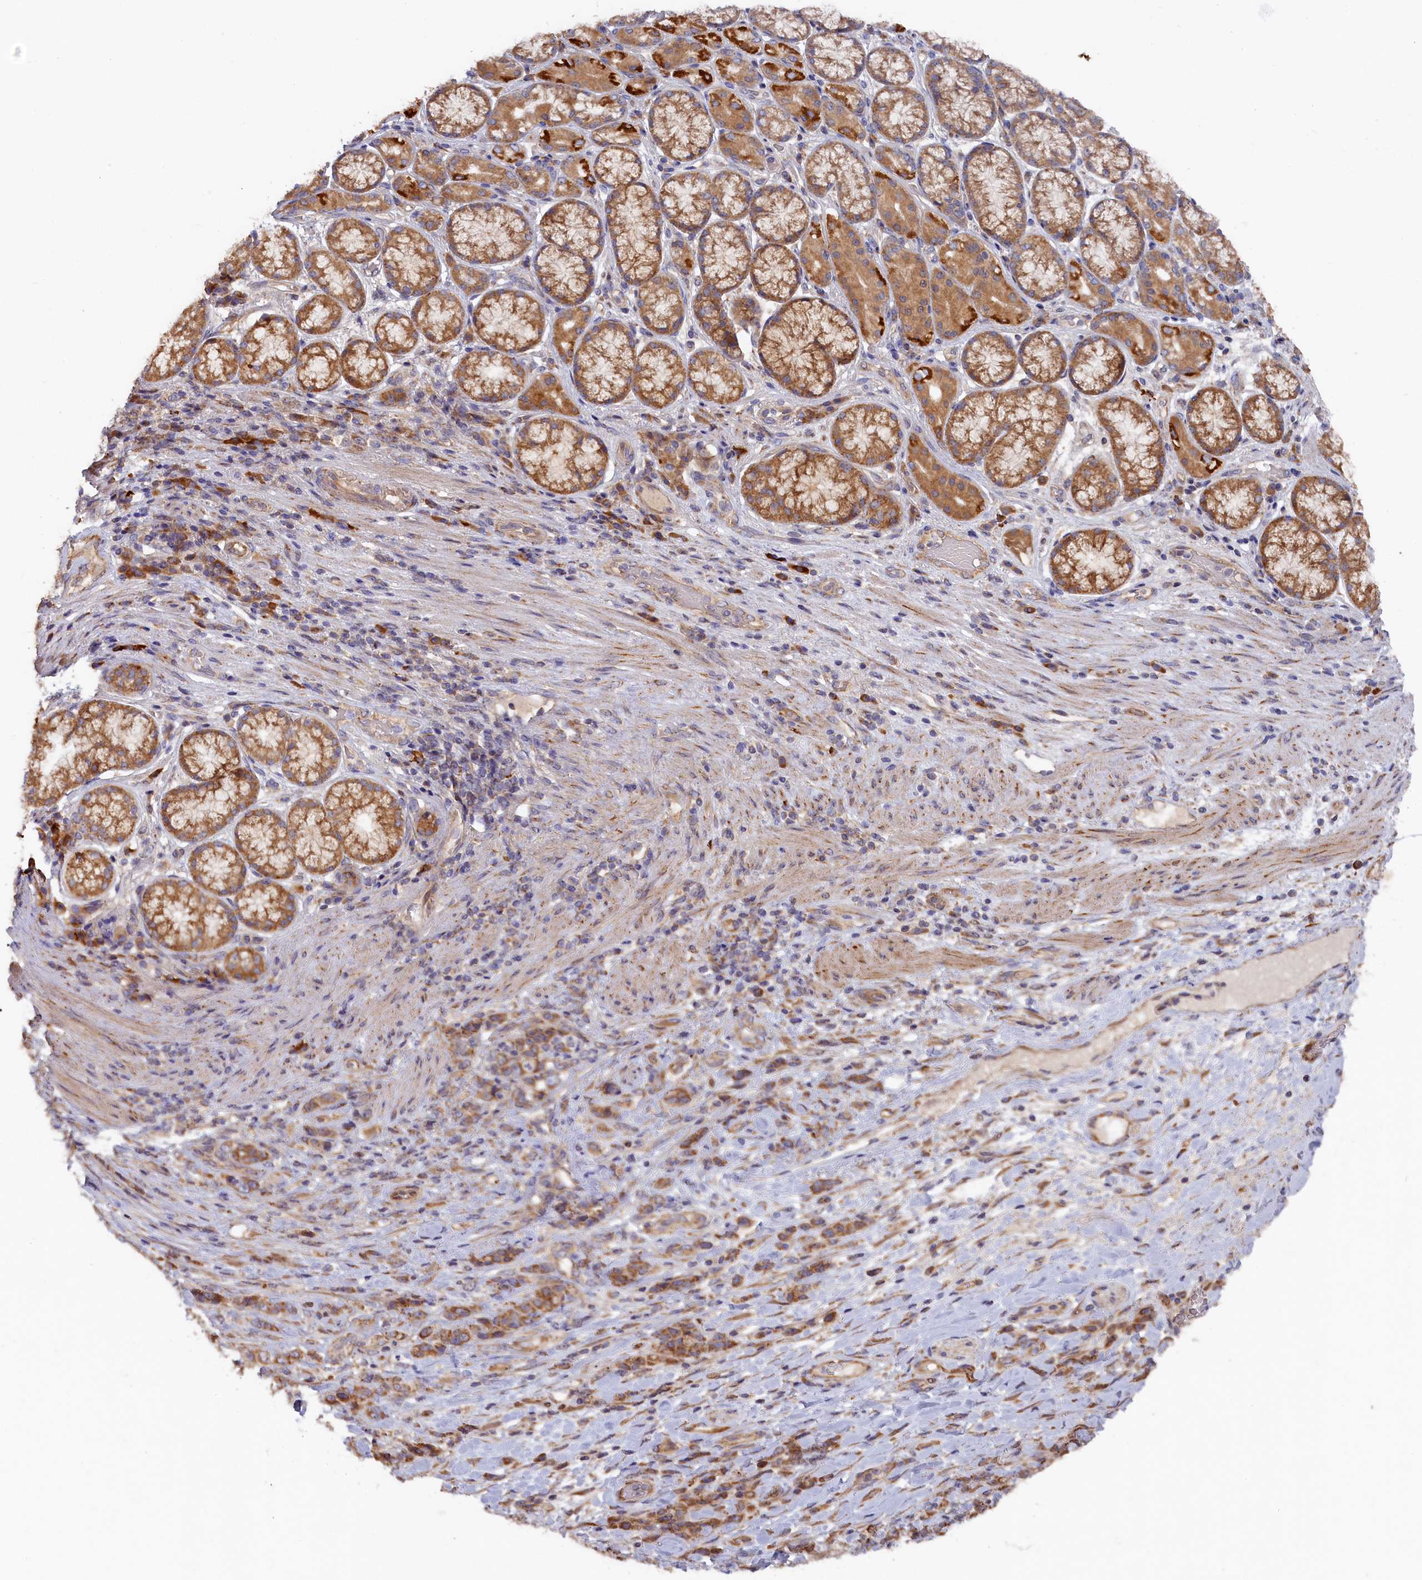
{"staining": {"intensity": "moderate", "quantity": ">75%", "location": "cytoplasmic/membranous"}, "tissue": "stomach cancer", "cell_type": "Tumor cells", "image_type": "cancer", "snomed": [{"axis": "morphology", "description": "Adenocarcinoma, NOS"}, {"axis": "topography", "description": "Stomach"}], "caption": "Human stomach cancer (adenocarcinoma) stained with a brown dye exhibits moderate cytoplasmic/membranous positive positivity in approximately >75% of tumor cells.", "gene": "CEP44", "patient": {"sex": "female", "age": 79}}